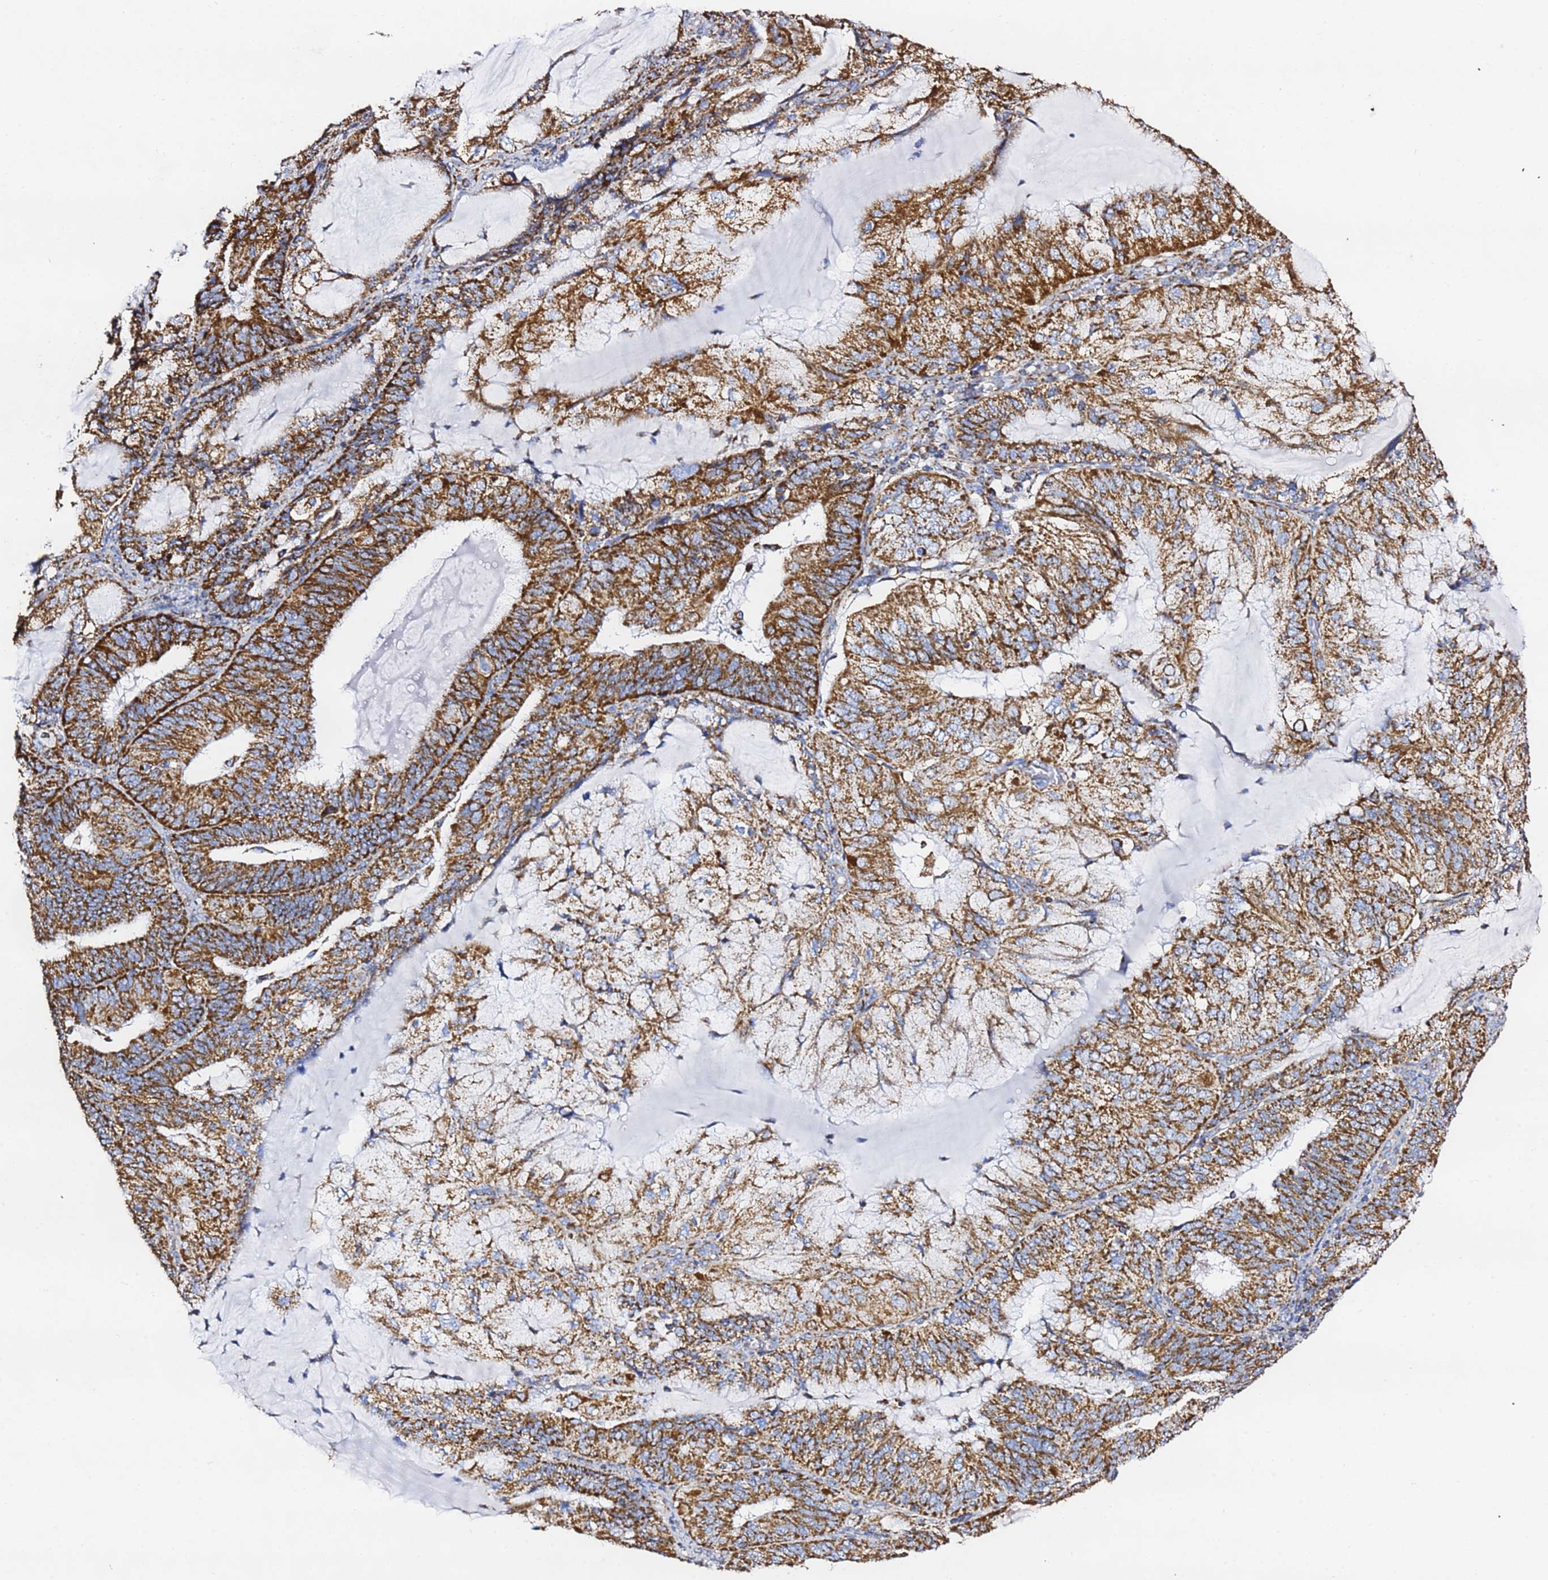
{"staining": {"intensity": "strong", "quantity": ">75%", "location": "cytoplasmic/membranous"}, "tissue": "endometrial cancer", "cell_type": "Tumor cells", "image_type": "cancer", "snomed": [{"axis": "morphology", "description": "Adenocarcinoma, NOS"}, {"axis": "topography", "description": "Endometrium"}], "caption": "Endometrial adenocarcinoma stained with a protein marker displays strong staining in tumor cells.", "gene": "PHB2", "patient": {"sex": "female", "age": 81}}